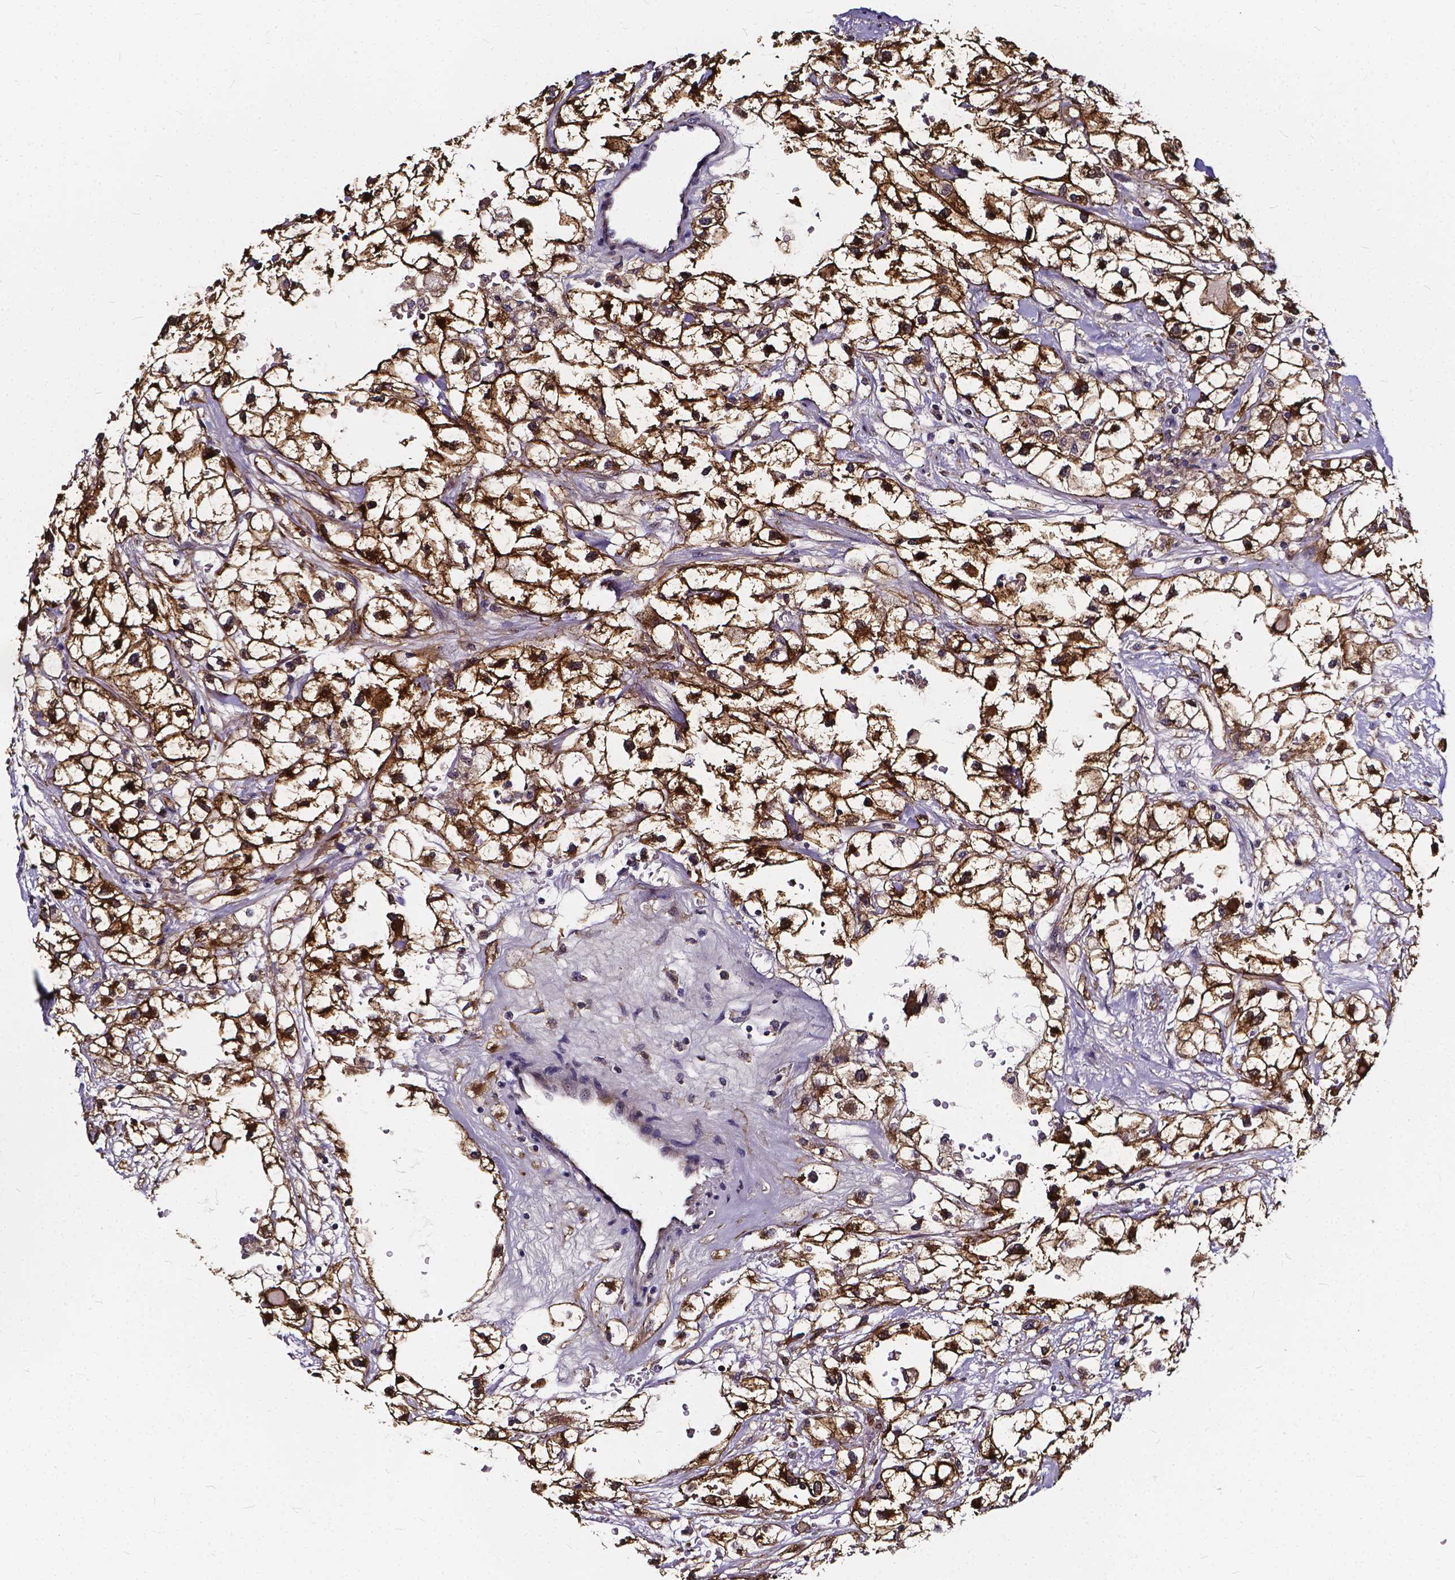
{"staining": {"intensity": "strong", "quantity": ">75%", "location": "cytoplasmic/membranous,nuclear"}, "tissue": "renal cancer", "cell_type": "Tumor cells", "image_type": "cancer", "snomed": [{"axis": "morphology", "description": "Adenocarcinoma, NOS"}, {"axis": "topography", "description": "Kidney"}], "caption": "An IHC histopathology image of neoplastic tissue is shown. Protein staining in brown labels strong cytoplasmic/membranous and nuclear positivity in renal cancer within tumor cells.", "gene": "SOWAHA", "patient": {"sex": "male", "age": 59}}